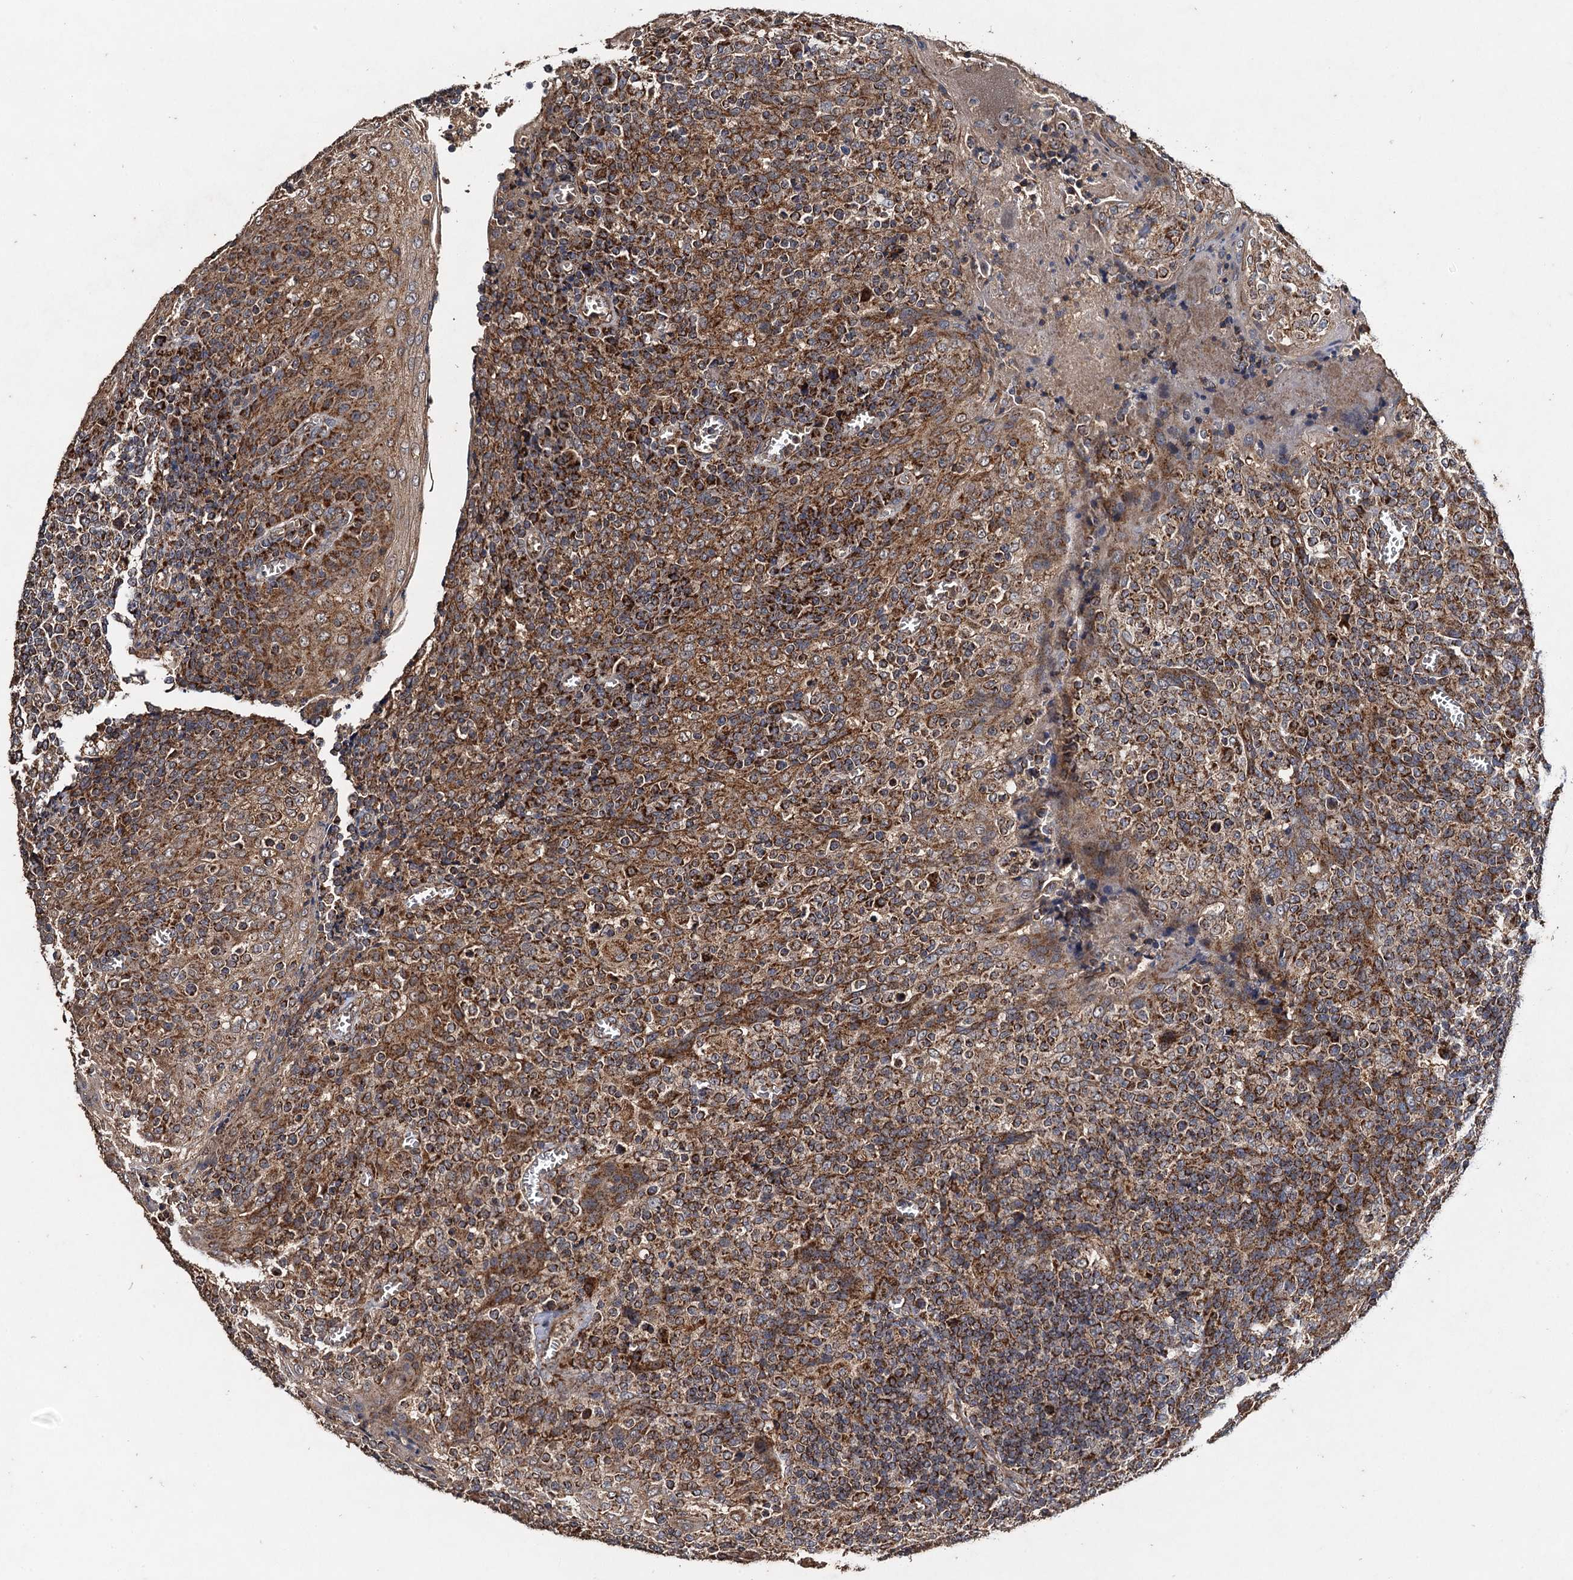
{"staining": {"intensity": "strong", "quantity": ">75%", "location": "cytoplasmic/membranous"}, "tissue": "tonsil", "cell_type": "Germinal center cells", "image_type": "normal", "snomed": [{"axis": "morphology", "description": "Normal tissue, NOS"}, {"axis": "topography", "description": "Tonsil"}], "caption": "Human tonsil stained with a brown dye exhibits strong cytoplasmic/membranous positive expression in about >75% of germinal center cells.", "gene": "NDUFA13", "patient": {"sex": "female", "age": 19}}